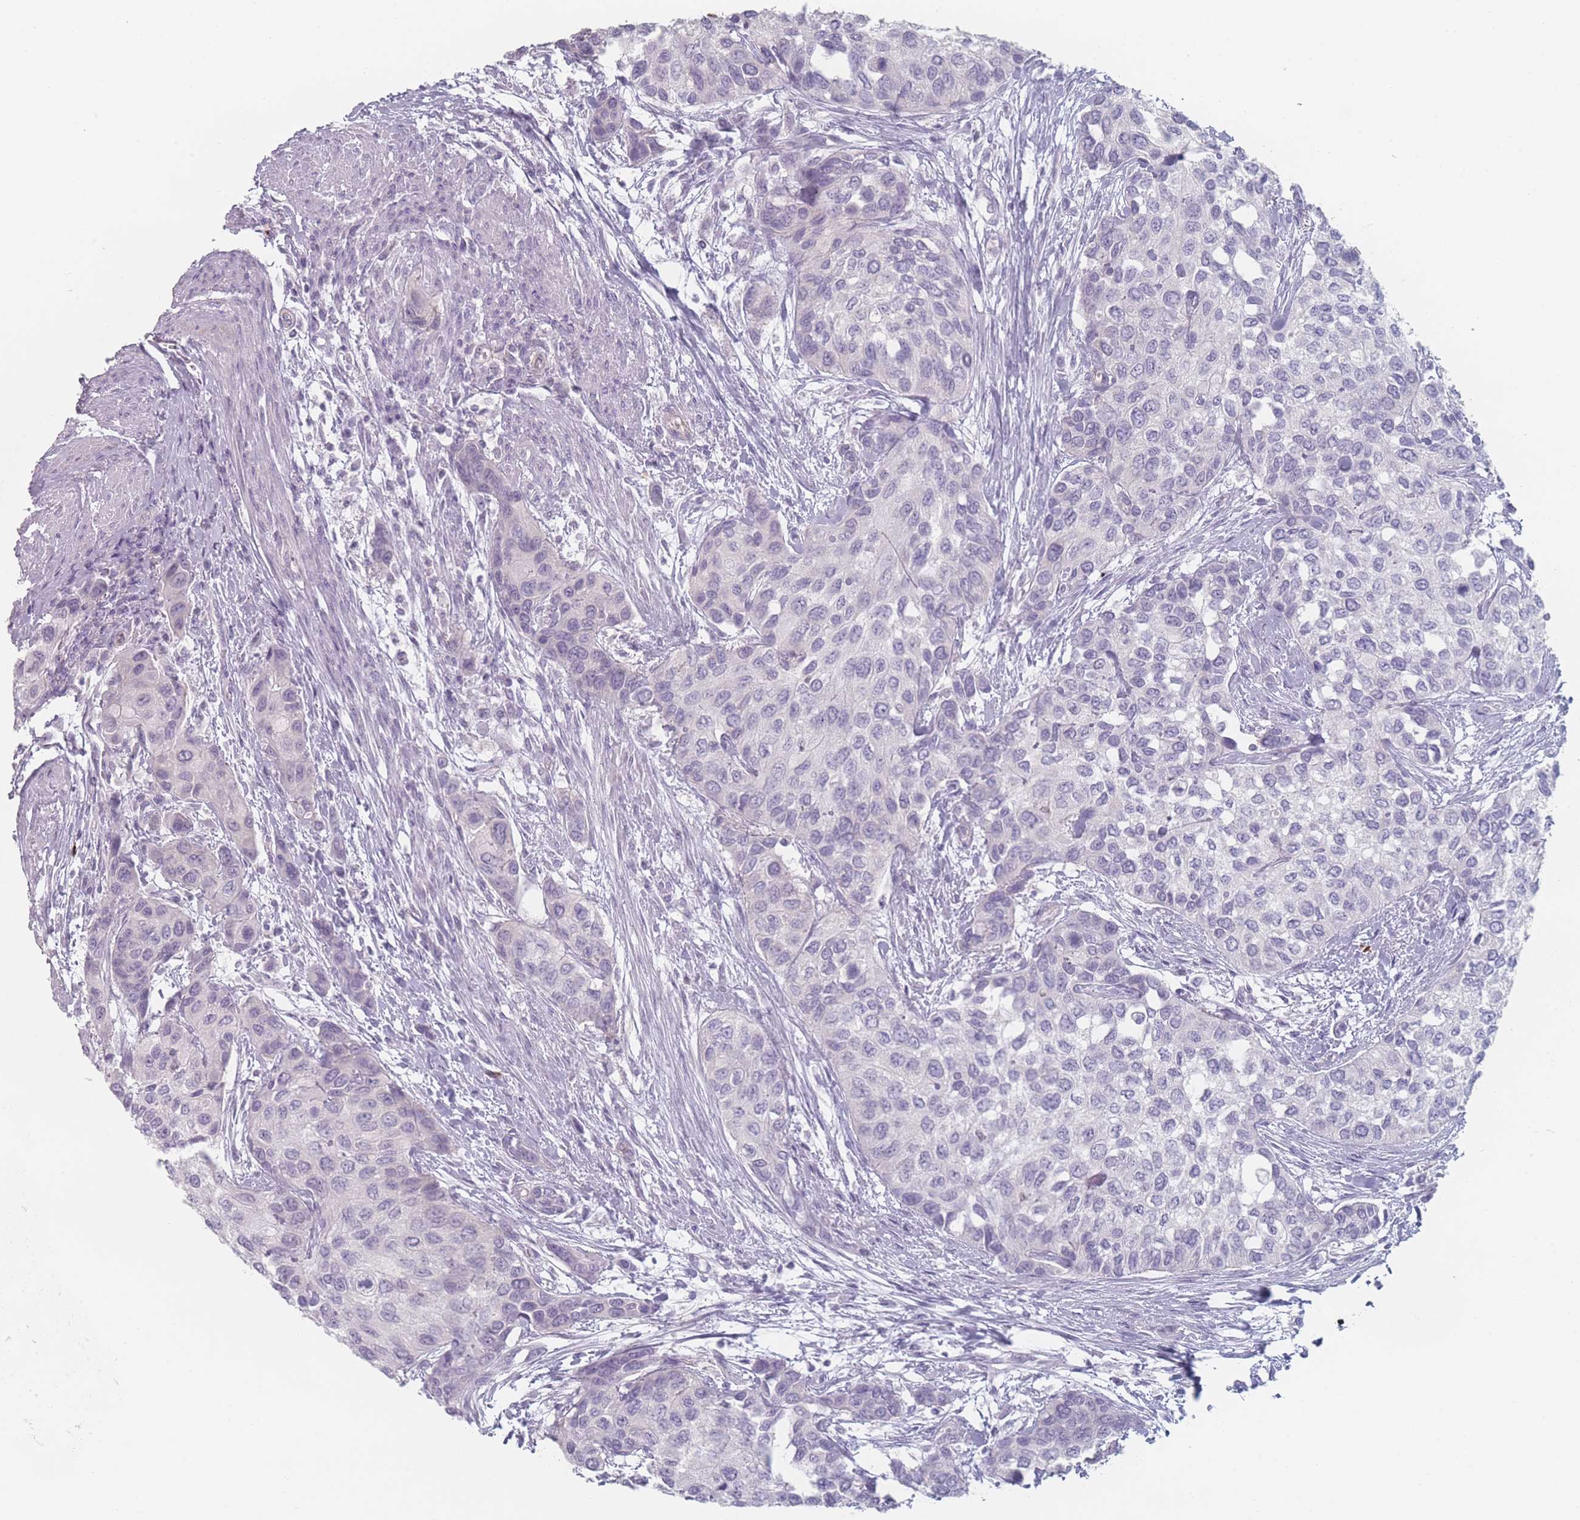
{"staining": {"intensity": "negative", "quantity": "none", "location": "none"}, "tissue": "urothelial cancer", "cell_type": "Tumor cells", "image_type": "cancer", "snomed": [{"axis": "morphology", "description": "Normal tissue, NOS"}, {"axis": "morphology", "description": "Urothelial carcinoma, High grade"}, {"axis": "topography", "description": "Vascular tissue"}, {"axis": "topography", "description": "Urinary bladder"}], "caption": "This is an immunohistochemistry micrograph of urothelial cancer. There is no positivity in tumor cells.", "gene": "RNF4", "patient": {"sex": "female", "age": 56}}